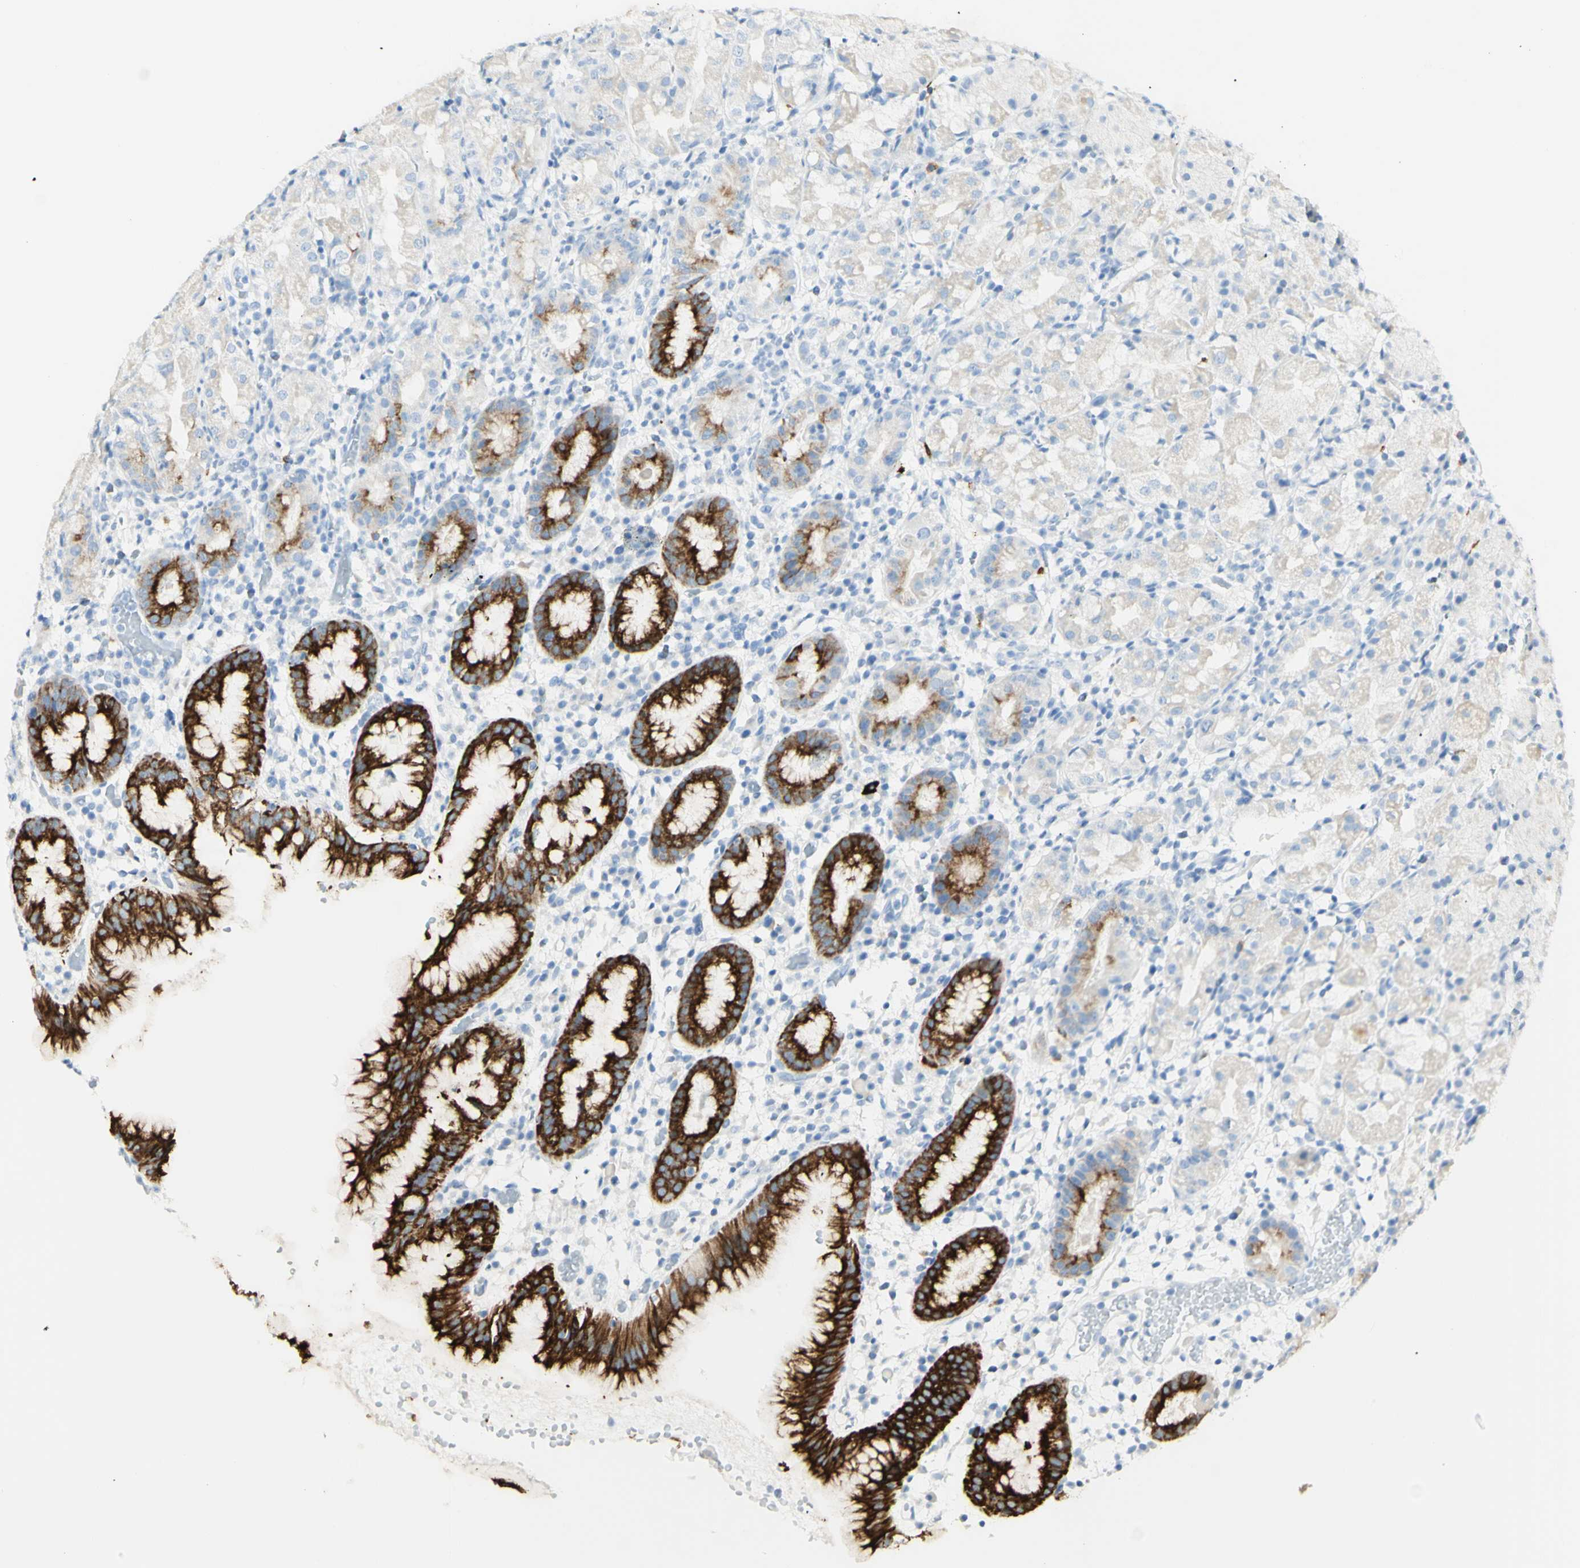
{"staining": {"intensity": "strong", "quantity": "25%-75%", "location": "cytoplasmic/membranous"}, "tissue": "stomach", "cell_type": "Glandular cells", "image_type": "normal", "snomed": [{"axis": "morphology", "description": "Normal tissue, NOS"}, {"axis": "topography", "description": "Stomach"}, {"axis": "topography", "description": "Stomach, lower"}], "caption": "DAB (3,3'-diaminobenzidine) immunohistochemical staining of benign stomach reveals strong cytoplasmic/membranous protein staining in about 25%-75% of glandular cells. (DAB IHC, brown staining for protein, blue staining for nuclei).", "gene": "LETM1", "patient": {"sex": "female", "age": 75}}